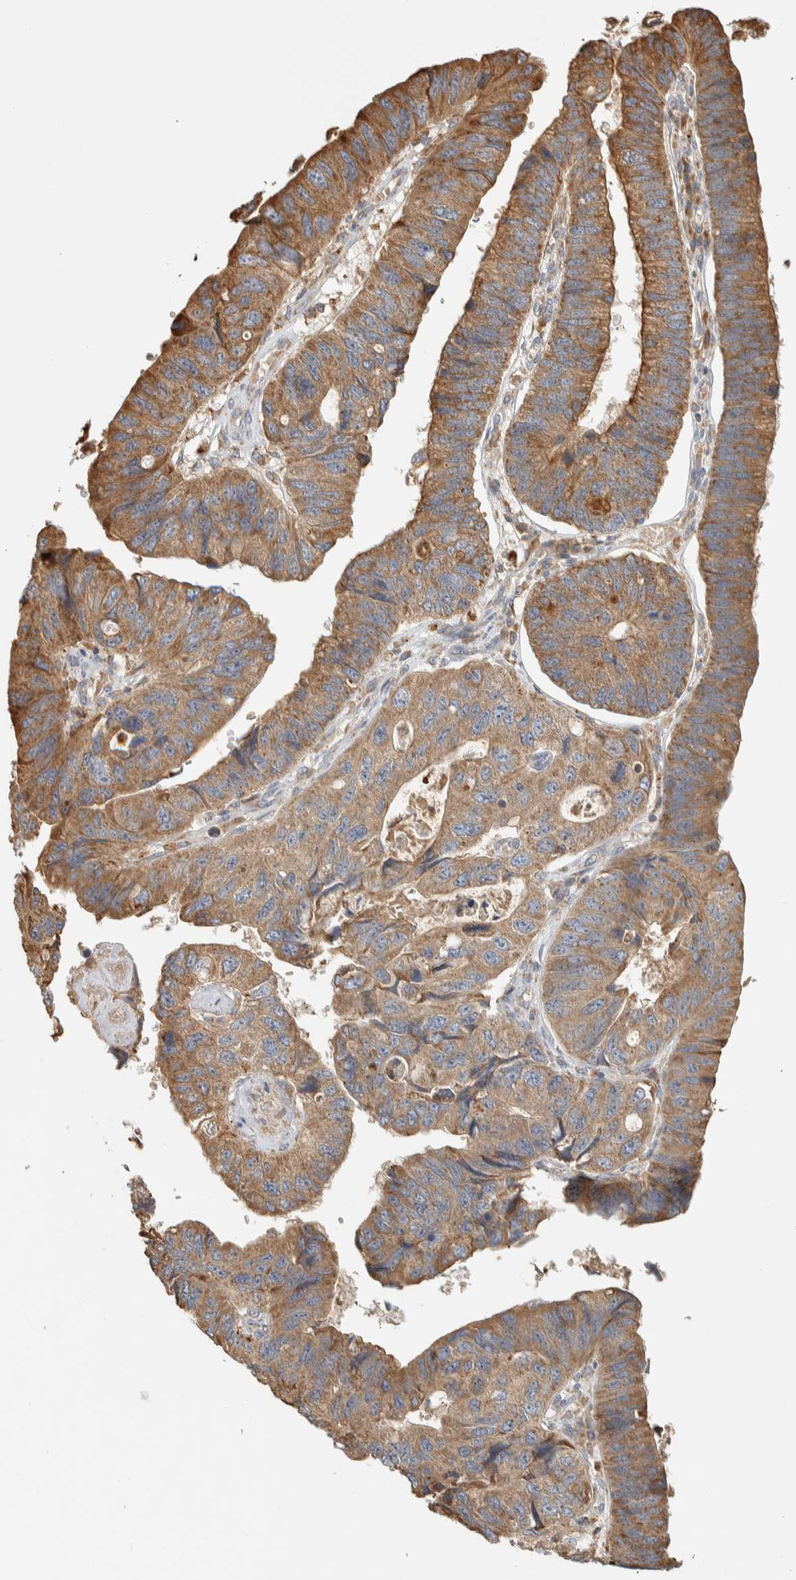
{"staining": {"intensity": "moderate", "quantity": ">75%", "location": "cytoplasmic/membranous"}, "tissue": "stomach cancer", "cell_type": "Tumor cells", "image_type": "cancer", "snomed": [{"axis": "morphology", "description": "Adenocarcinoma, NOS"}, {"axis": "topography", "description": "Stomach"}], "caption": "Immunohistochemical staining of human adenocarcinoma (stomach) reveals medium levels of moderate cytoplasmic/membranous protein staining in approximately >75% of tumor cells.", "gene": "RAB11FIP1", "patient": {"sex": "male", "age": 59}}